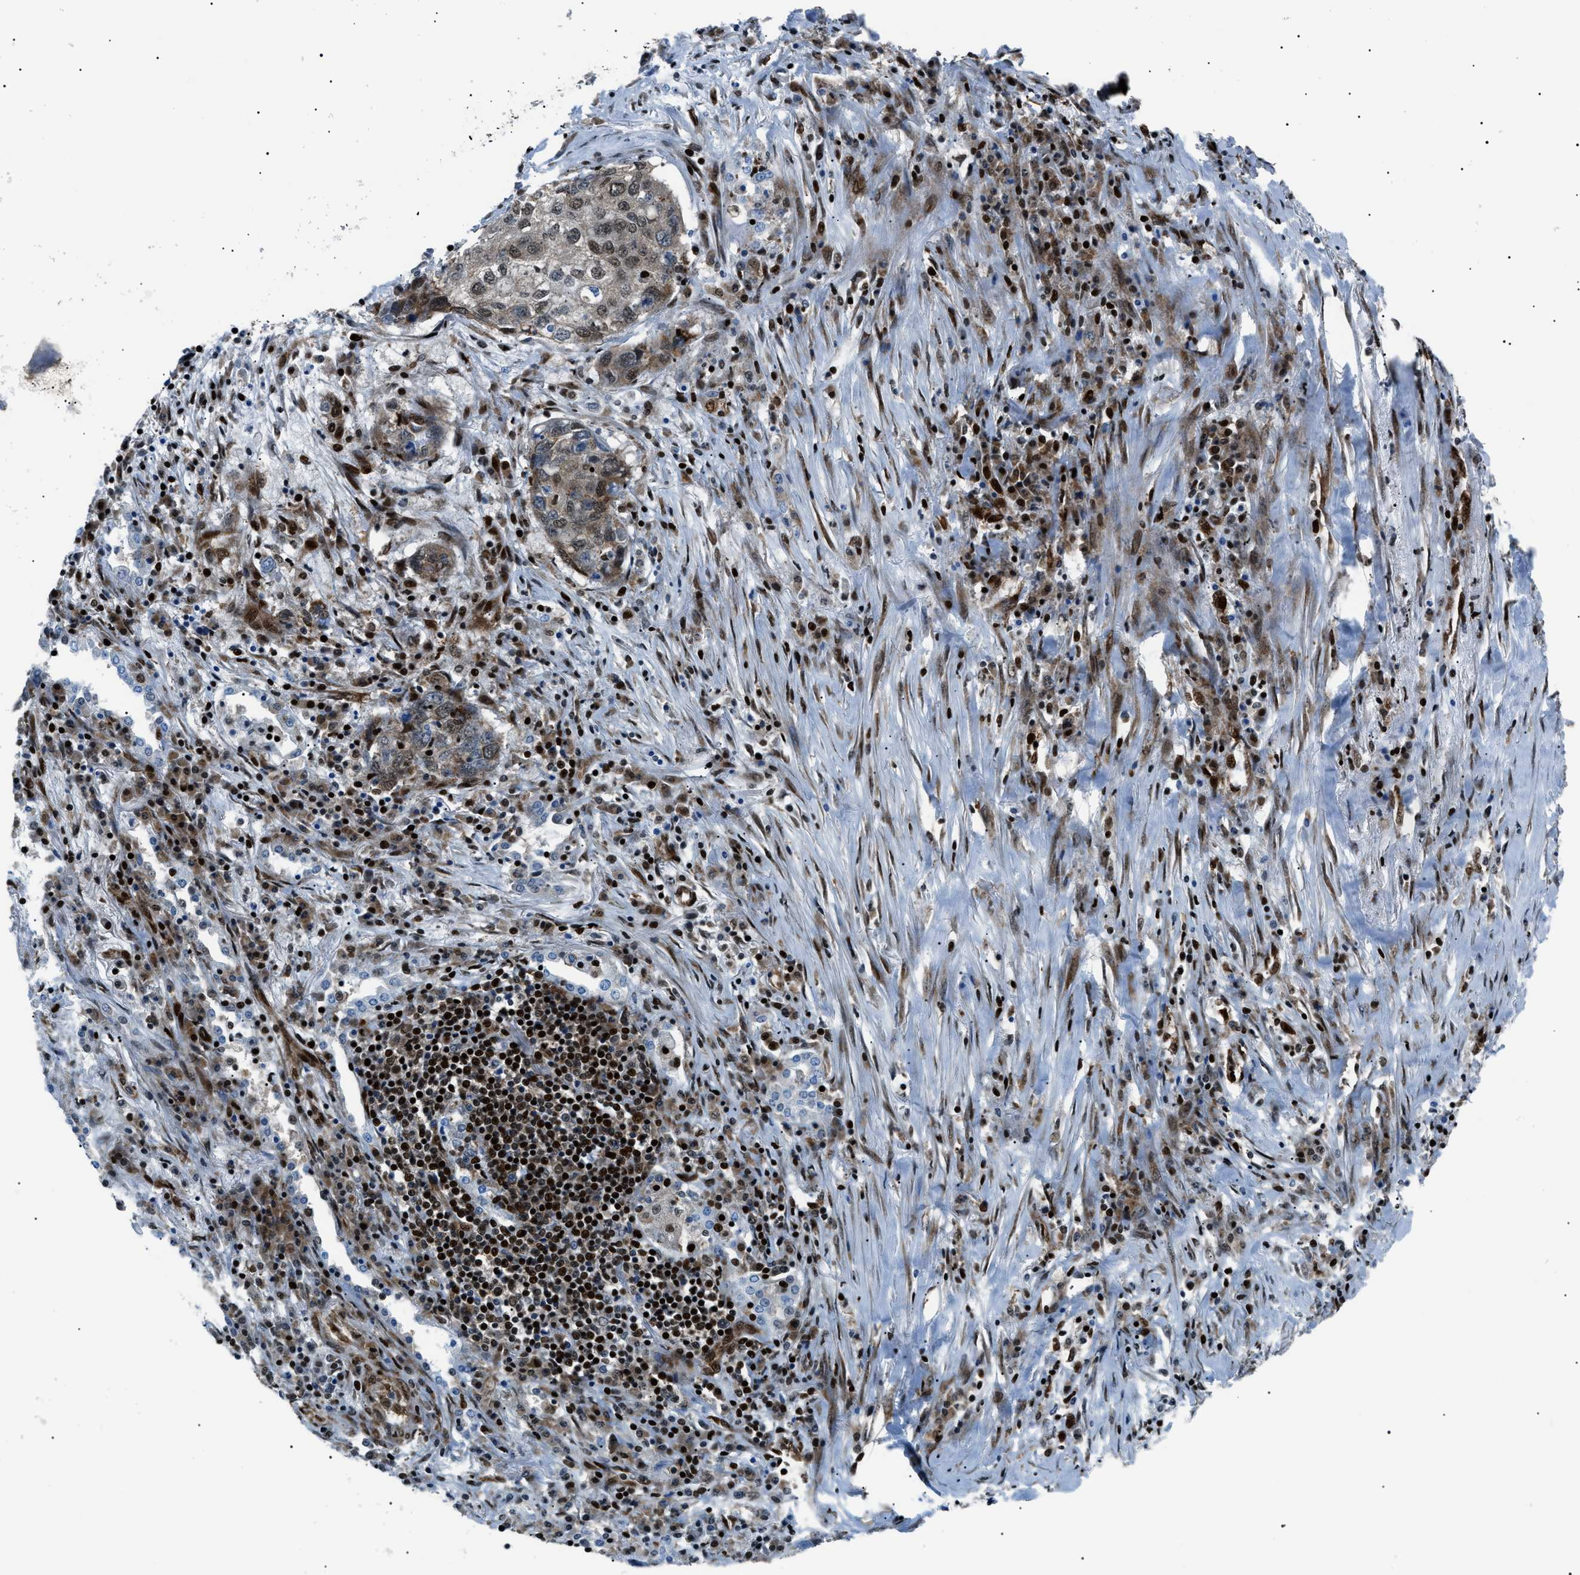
{"staining": {"intensity": "moderate", "quantity": "25%-75%", "location": "nuclear"}, "tissue": "lung cancer", "cell_type": "Tumor cells", "image_type": "cancer", "snomed": [{"axis": "morphology", "description": "Squamous cell carcinoma, NOS"}, {"axis": "topography", "description": "Lung"}], "caption": "Immunohistochemical staining of human lung cancer demonstrates moderate nuclear protein positivity in about 25%-75% of tumor cells.", "gene": "HNRNPK", "patient": {"sex": "female", "age": 63}}